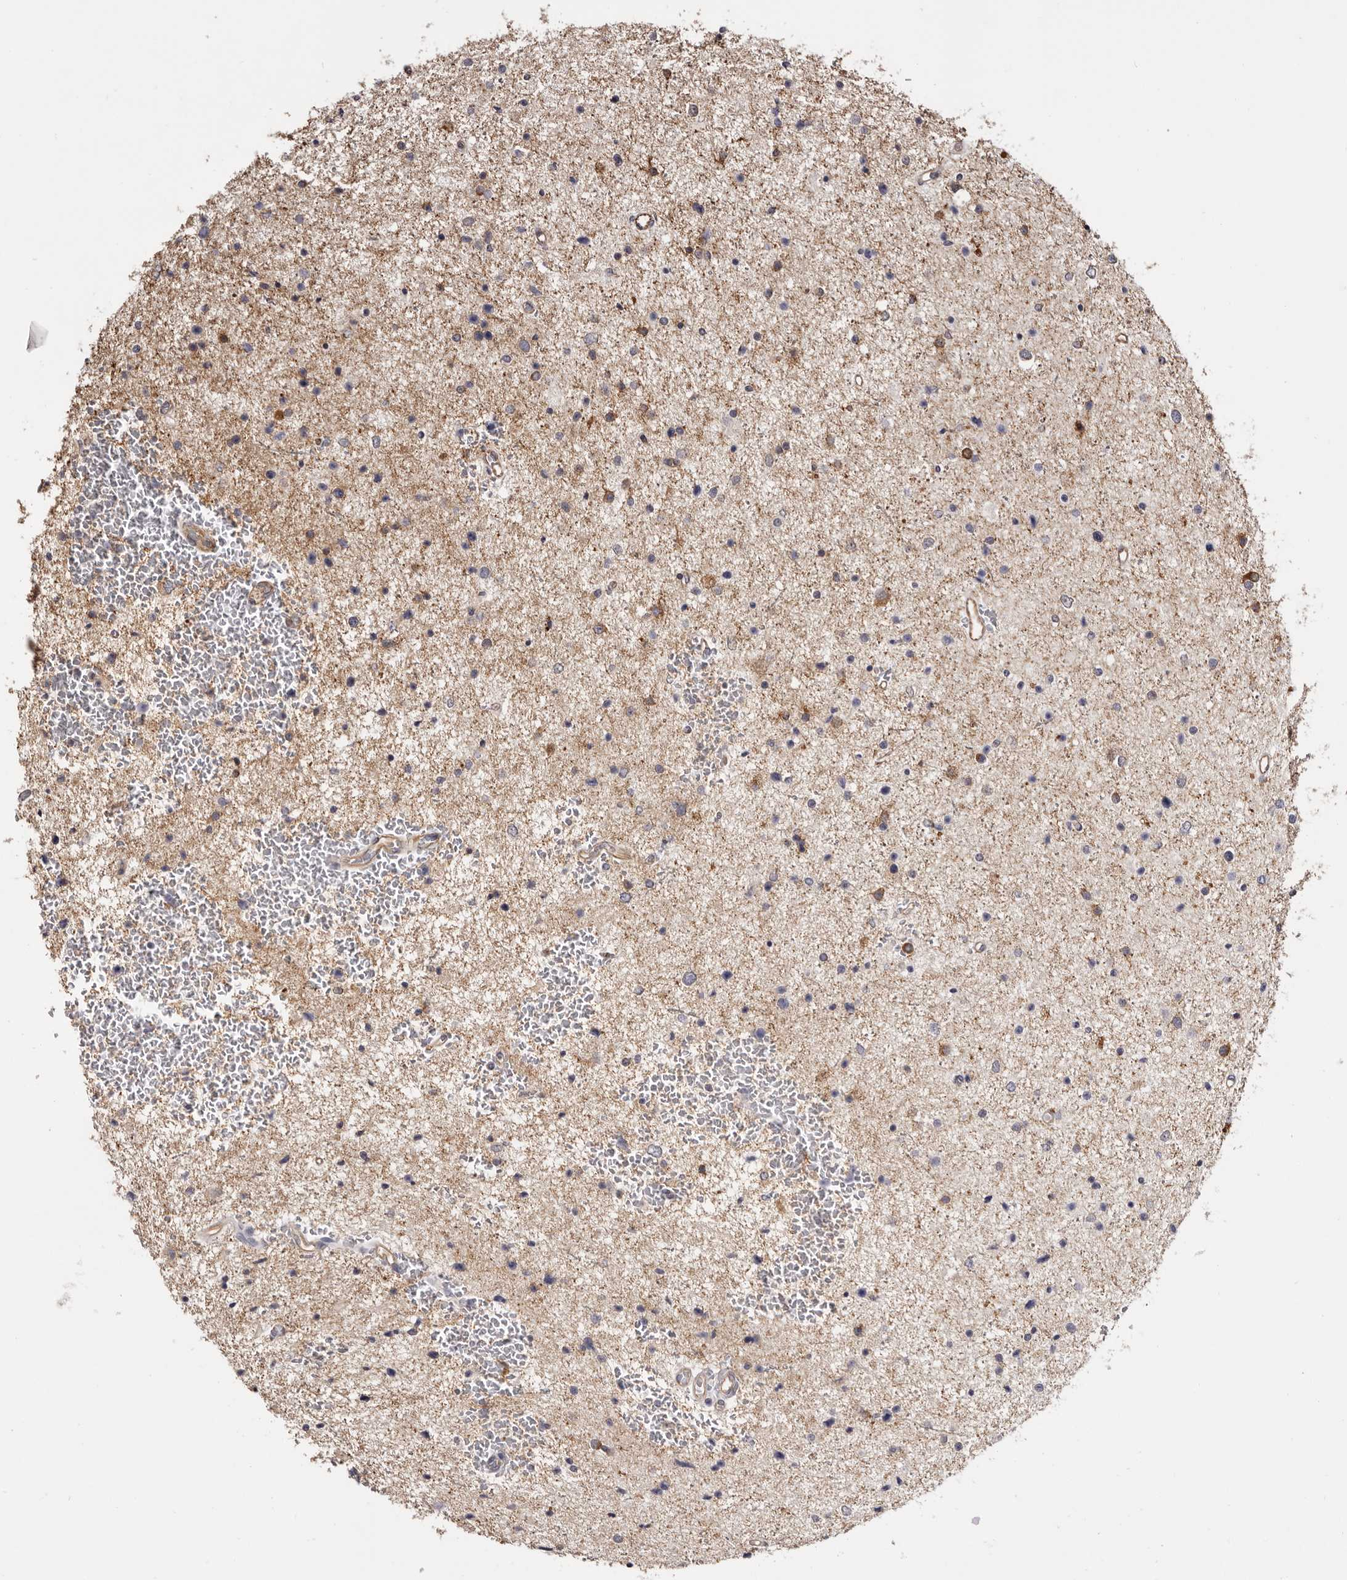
{"staining": {"intensity": "strong", "quantity": "<25%", "location": "cytoplasmic/membranous"}, "tissue": "glioma", "cell_type": "Tumor cells", "image_type": "cancer", "snomed": [{"axis": "morphology", "description": "Glioma, malignant, Low grade"}, {"axis": "topography", "description": "Cerebral cortex"}], "caption": "An immunohistochemistry micrograph of tumor tissue is shown. Protein staining in brown highlights strong cytoplasmic/membranous positivity in malignant glioma (low-grade) within tumor cells. (IHC, brightfield microscopy, high magnification).", "gene": "TNNI1", "patient": {"sex": "female", "age": 39}}